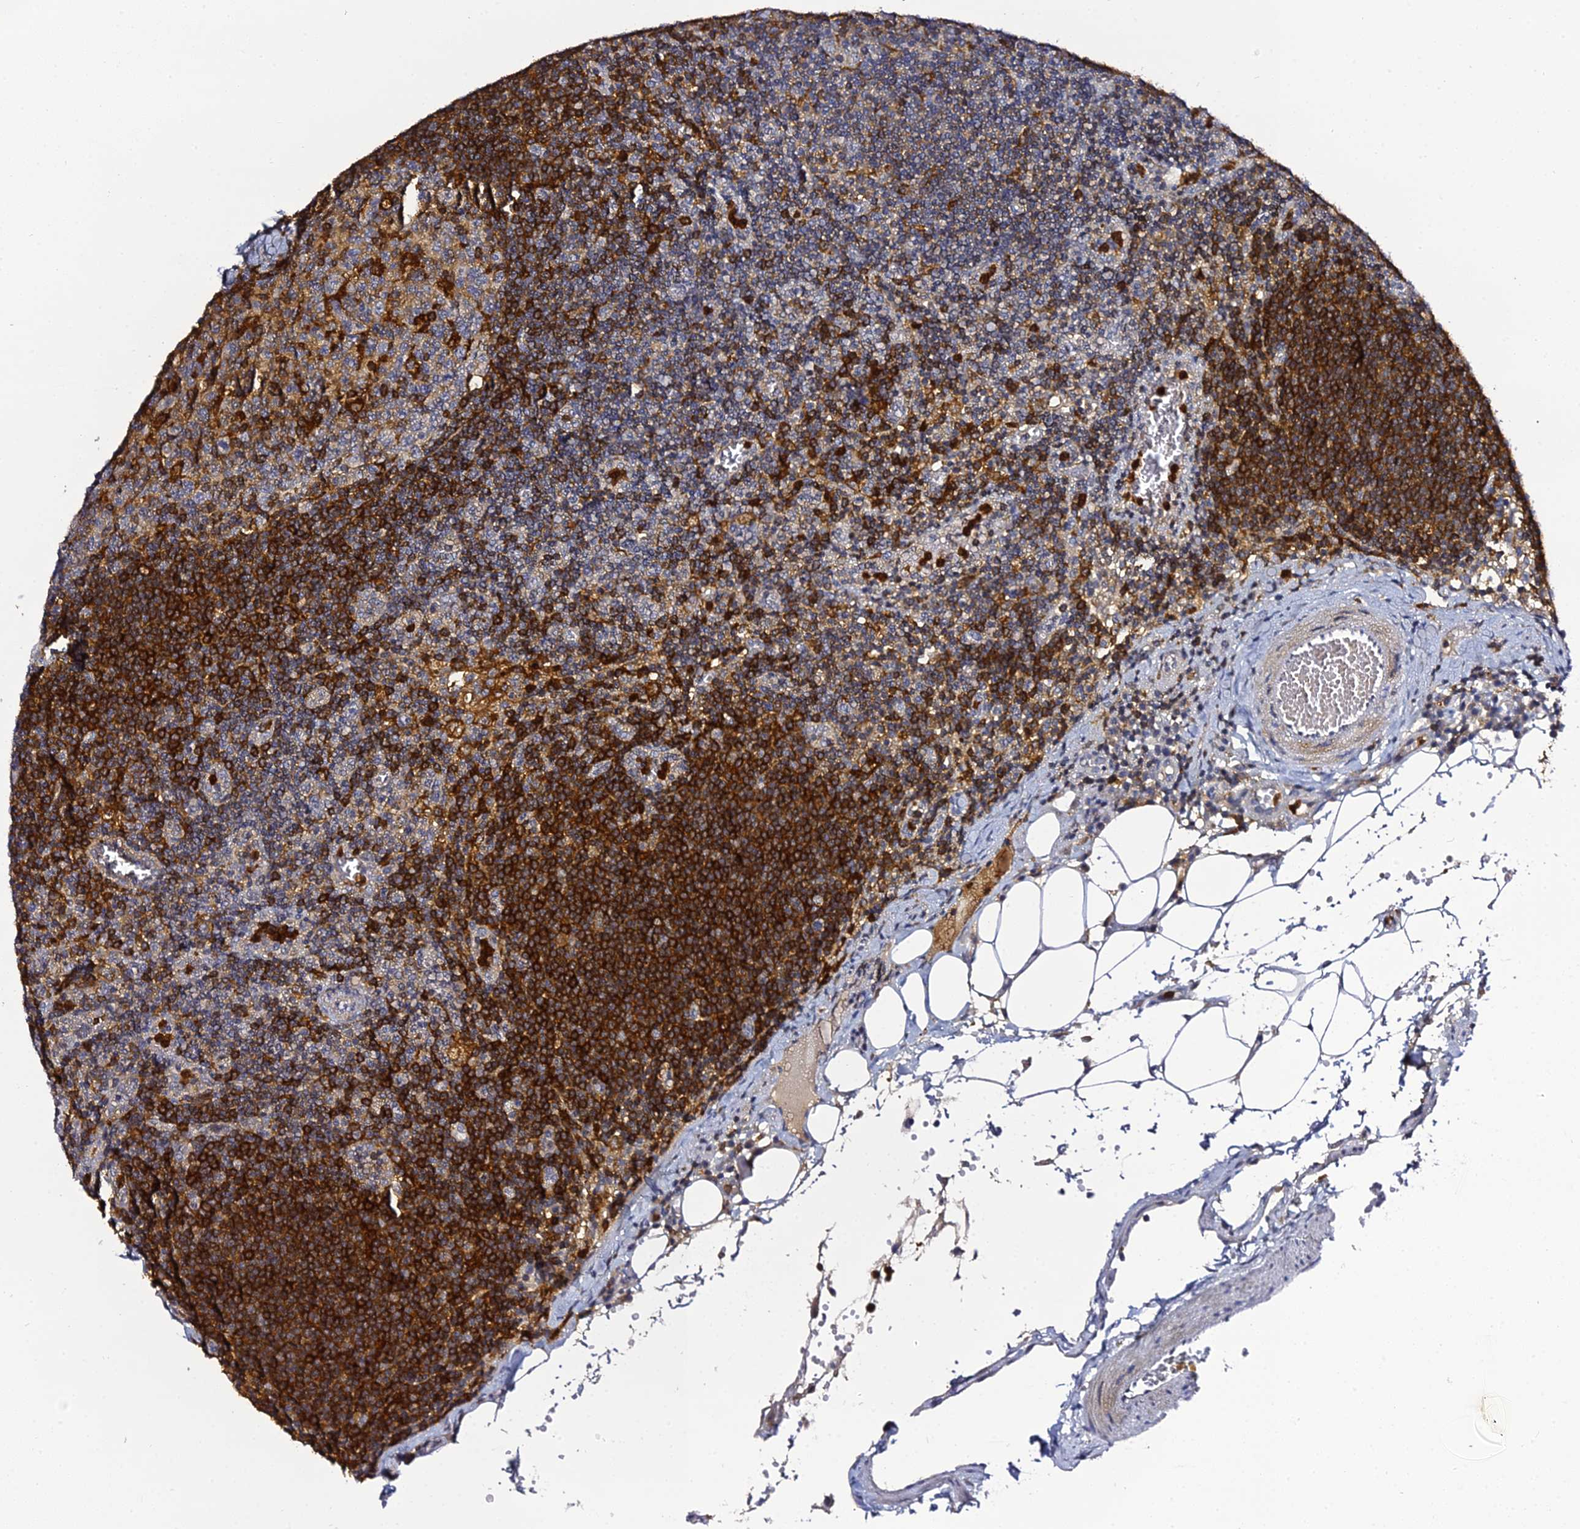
{"staining": {"intensity": "strong", "quantity": "<25%", "location": "cytoplasmic/membranous"}, "tissue": "lymph node", "cell_type": "Germinal center cells", "image_type": "normal", "snomed": [{"axis": "morphology", "description": "Normal tissue, NOS"}, {"axis": "topography", "description": "Lymph node"}], "caption": "Approximately <25% of germinal center cells in unremarkable human lymph node show strong cytoplasmic/membranous protein positivity as visualized by brown immunohistochemical staining.", "gene": "IL4I1", "patient": {"sex": "female", "age": 27}}